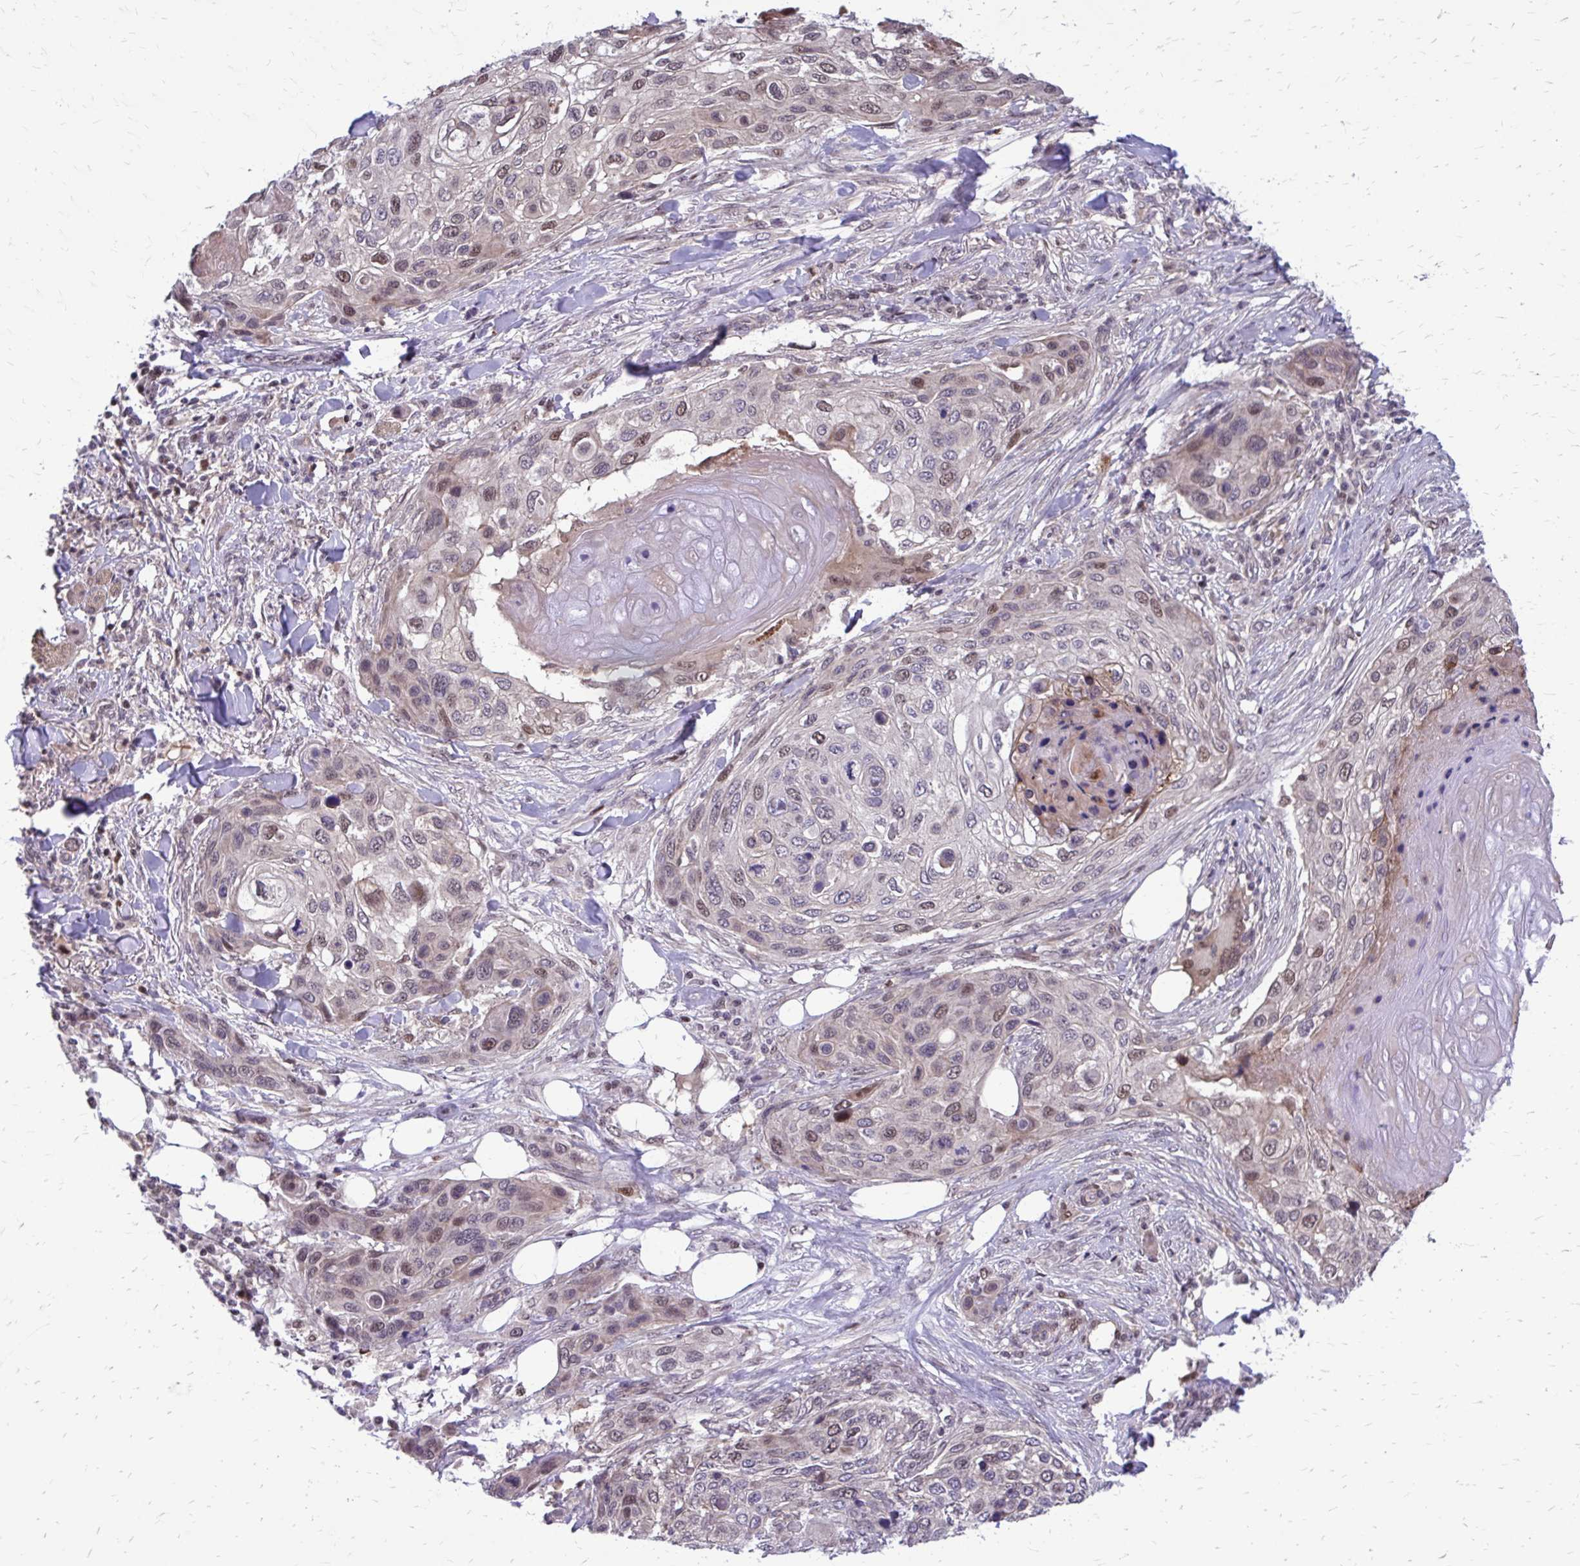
{"staining": {"intensity": "moderate", "quantity": "25%-75%", "location": "nuclear"}, "tissue": "skin cancer", "cell_type": "Tumor cells", "image_type": "cancer", "snomed": [{"axis": "morphology", "description": "Squamous cell carcinoma, NOS"}, {"axis": "topography", "description": "Skin"}], "caption": "Immunohistochemical staining of skin squamous cell carcinoma demonstrates moderate nuclear protein positivity in approximately 25%-75% of tumor cells.", "gene": "ANKRD30B", "patient": {"sex": "female", "age": 87}}